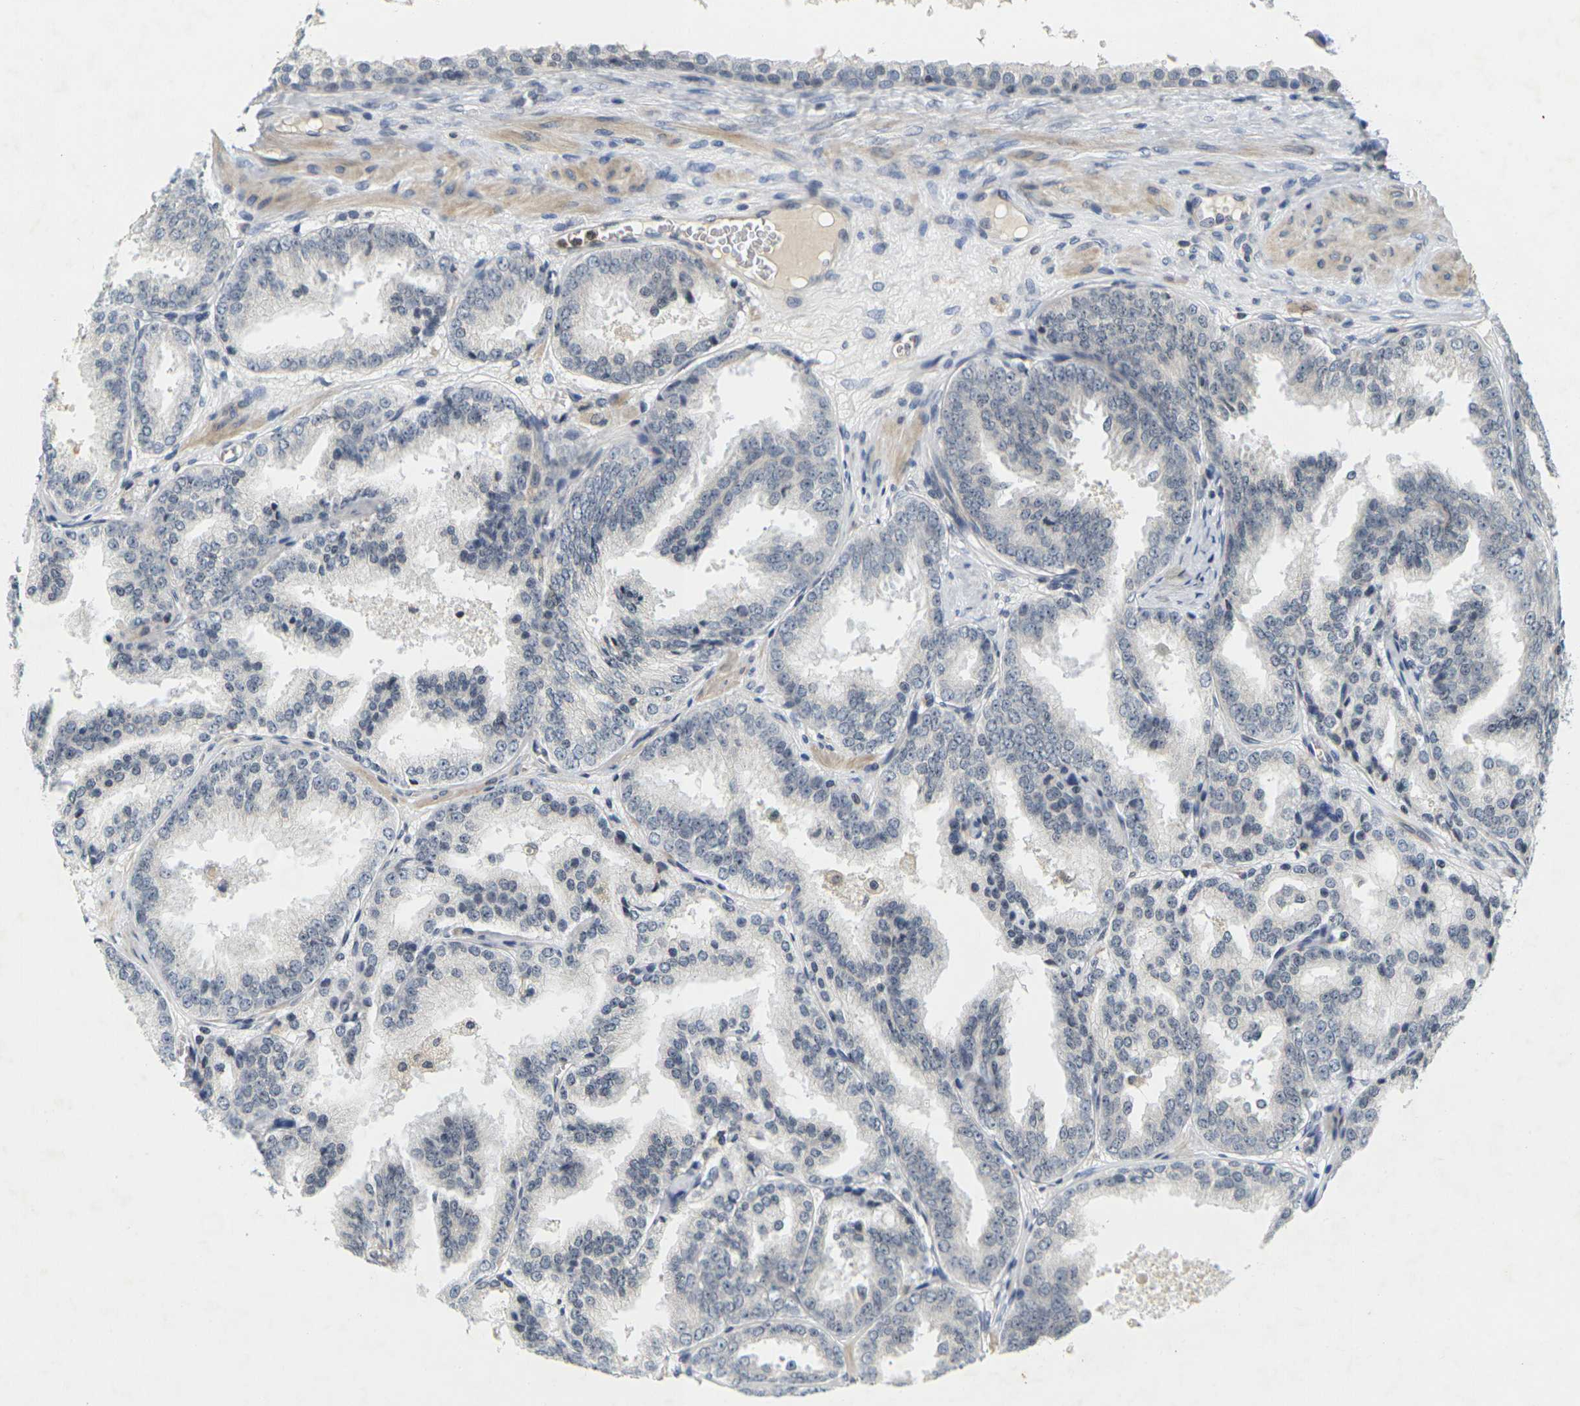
{"staining": {"intensity": "negative", "quantity": "none", "location": "none"}, "tissue": "prostate cancer", "cell_type": "Tumor cells", "image_type": "cancer", "snomed": [{"axis": "morphology", "description": "Adenocarcinoma, High grade"}, {"axis": "topography", "description": "Prostate"}], "caption": "This is an immunohistochemistry micrograph of prostate high-grade adenocarcinoma. There is no staining in tumor cells.", "gene": "C1QC", "patient": {"sex": "male", "age": 61}}